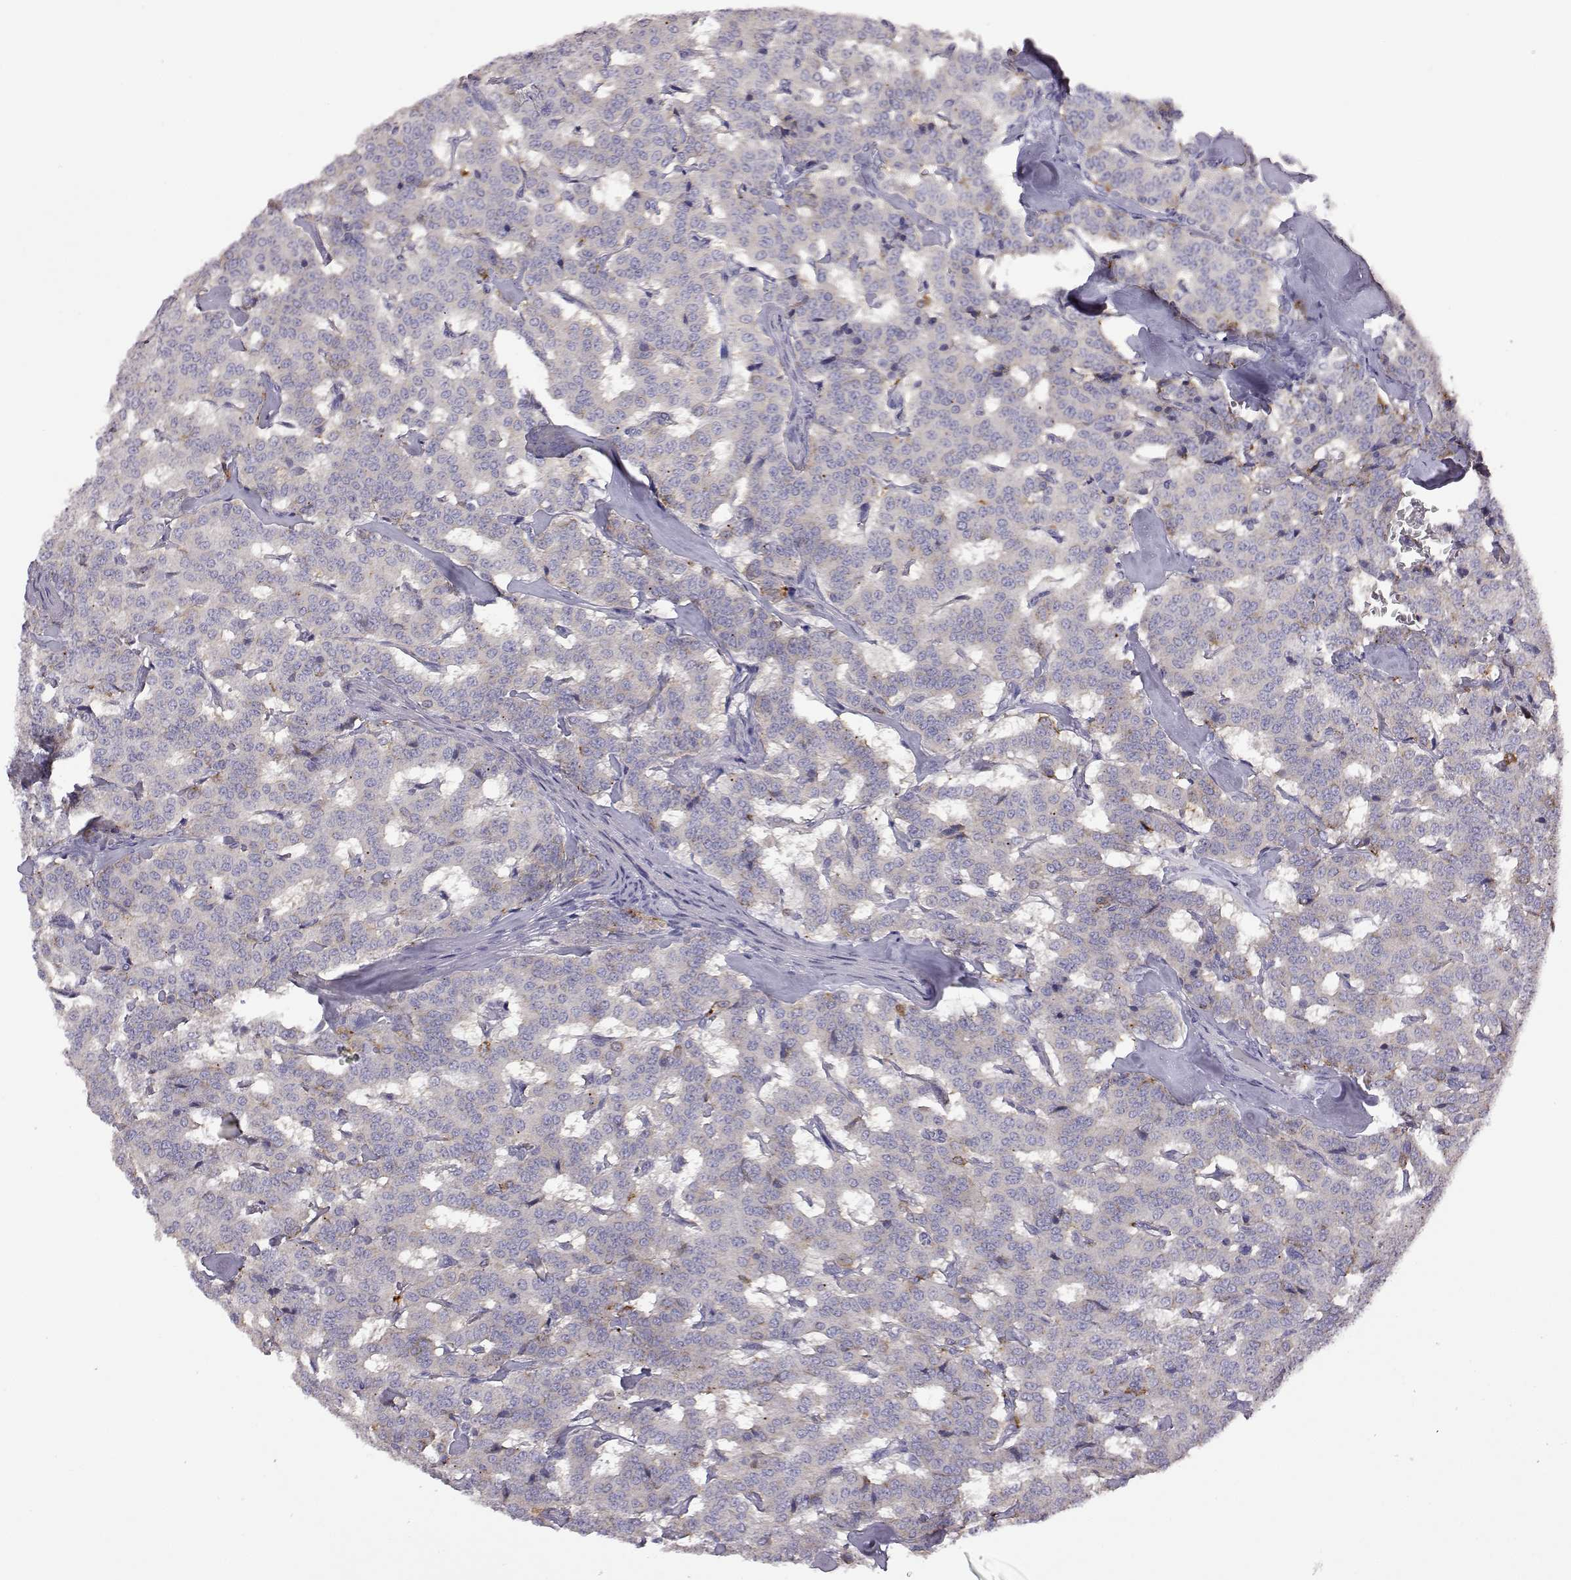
{"staining": {"intensity": "negative", "quantity": "none", "location": "none"}, "tissue": "carcinoid", "cell_type": "Tumor cells", "image_type": "cancer", "snomed": [{"axis": "morphology", "description": "Carcinoid, malignant, NOS"}, {"axis": "topography", "description": "Lung"}], "caption": "Protein analysis of carcinoid displays no significant positivity in tumor cells. (IHC, brightfield microscopy, high magnification).", "gene": "VGF", "patient": {"sex": "female", "age": 46}}